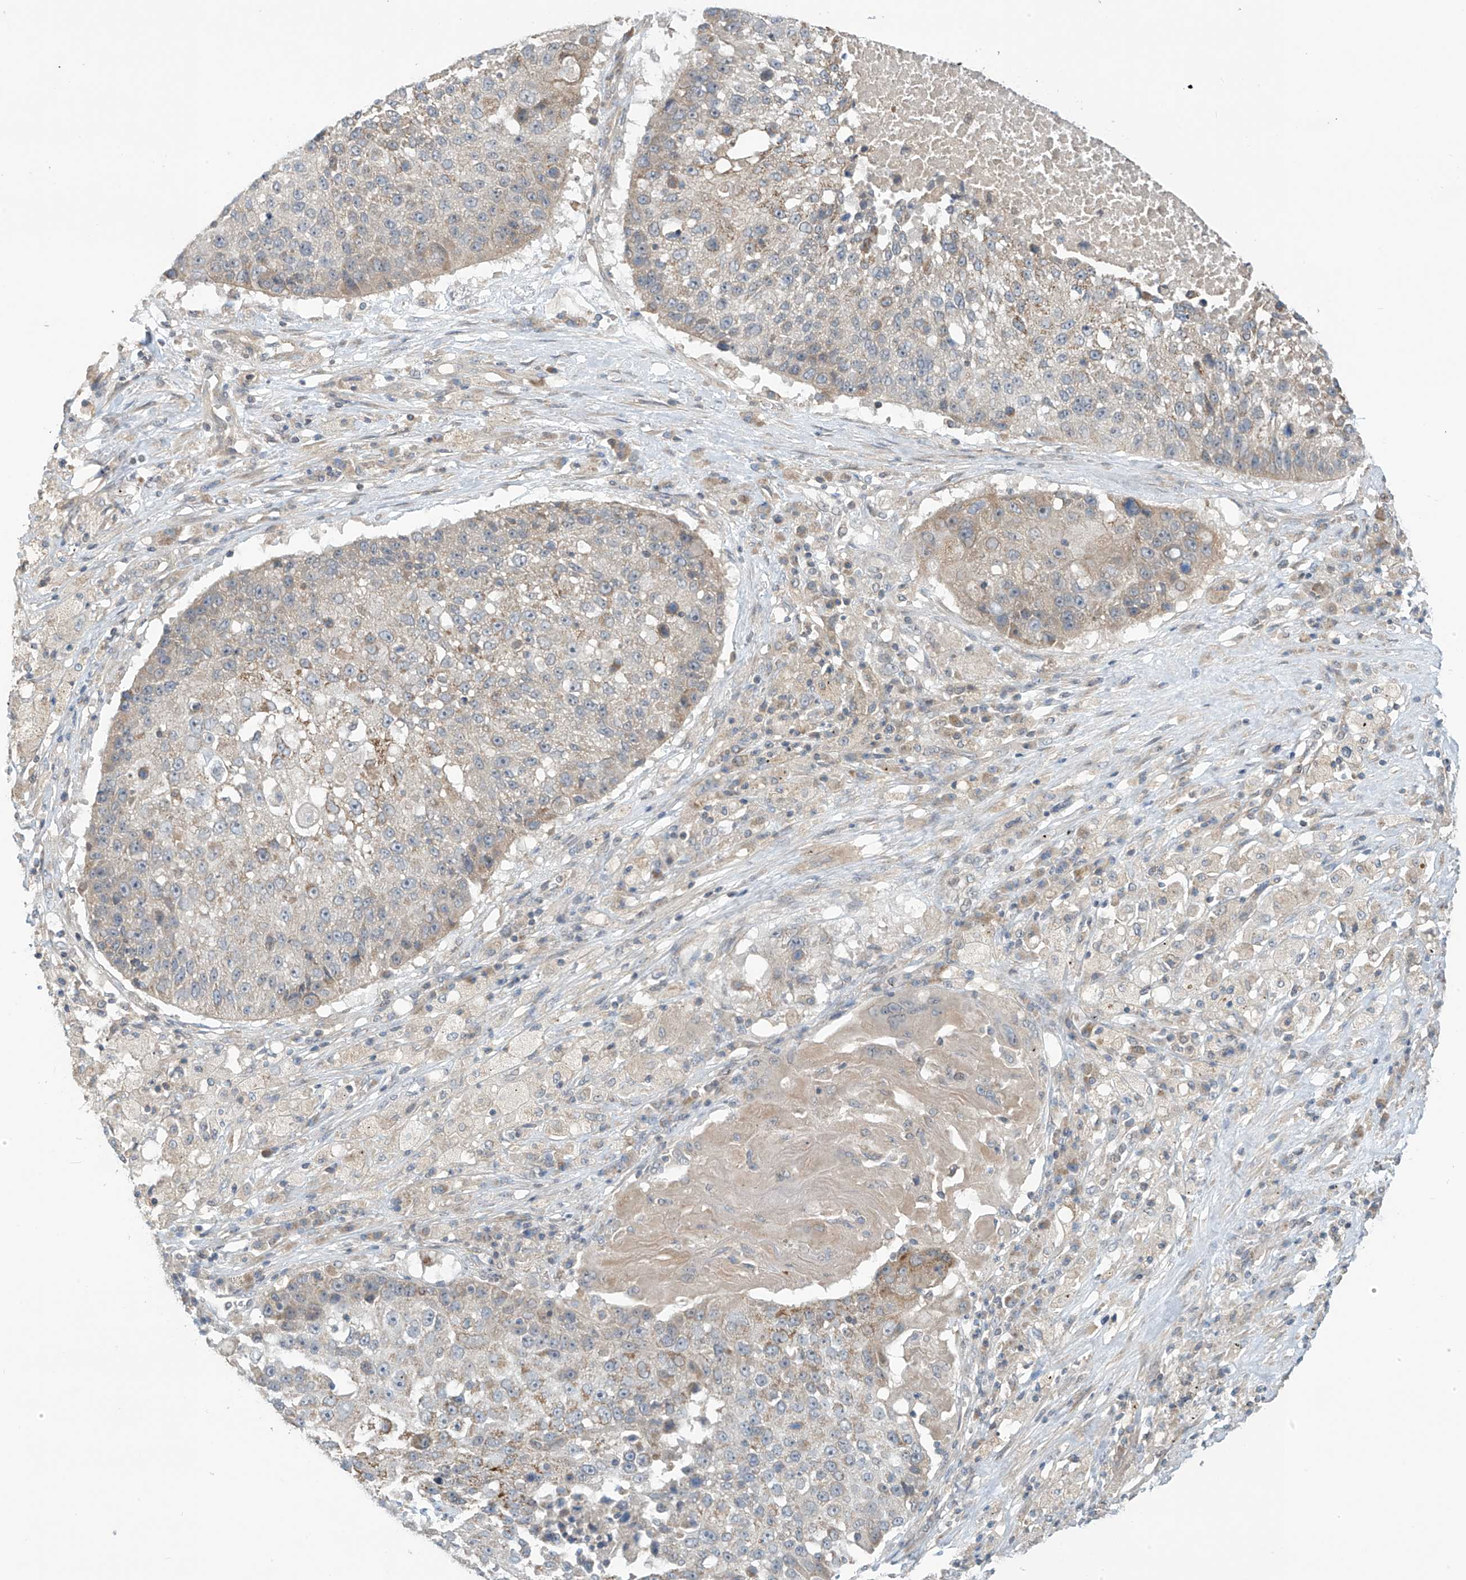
{"staining": {"intensity": "weak", "quantity": "<25%", "location": "cytoplasmic/membranous"}, "tissue": "lung cancer", "cell_type": "Tumor cells", "image_type": "cancer", "snomed": [{"axis": "morphology", "description": "Squamous cell carcinoma, NOS"}, {"axis": "topography", "description": "Lung"}], "caption": "High magnification brightfield microscopy of lung cancer (squamous cell carcinoma) stained with DAB (brown) and counterstained with hematoxylin (blue): tumor cells show no significant positivity.", "gene": "SCGB1D2", "patient": {"sex": "male", "age": 61}}